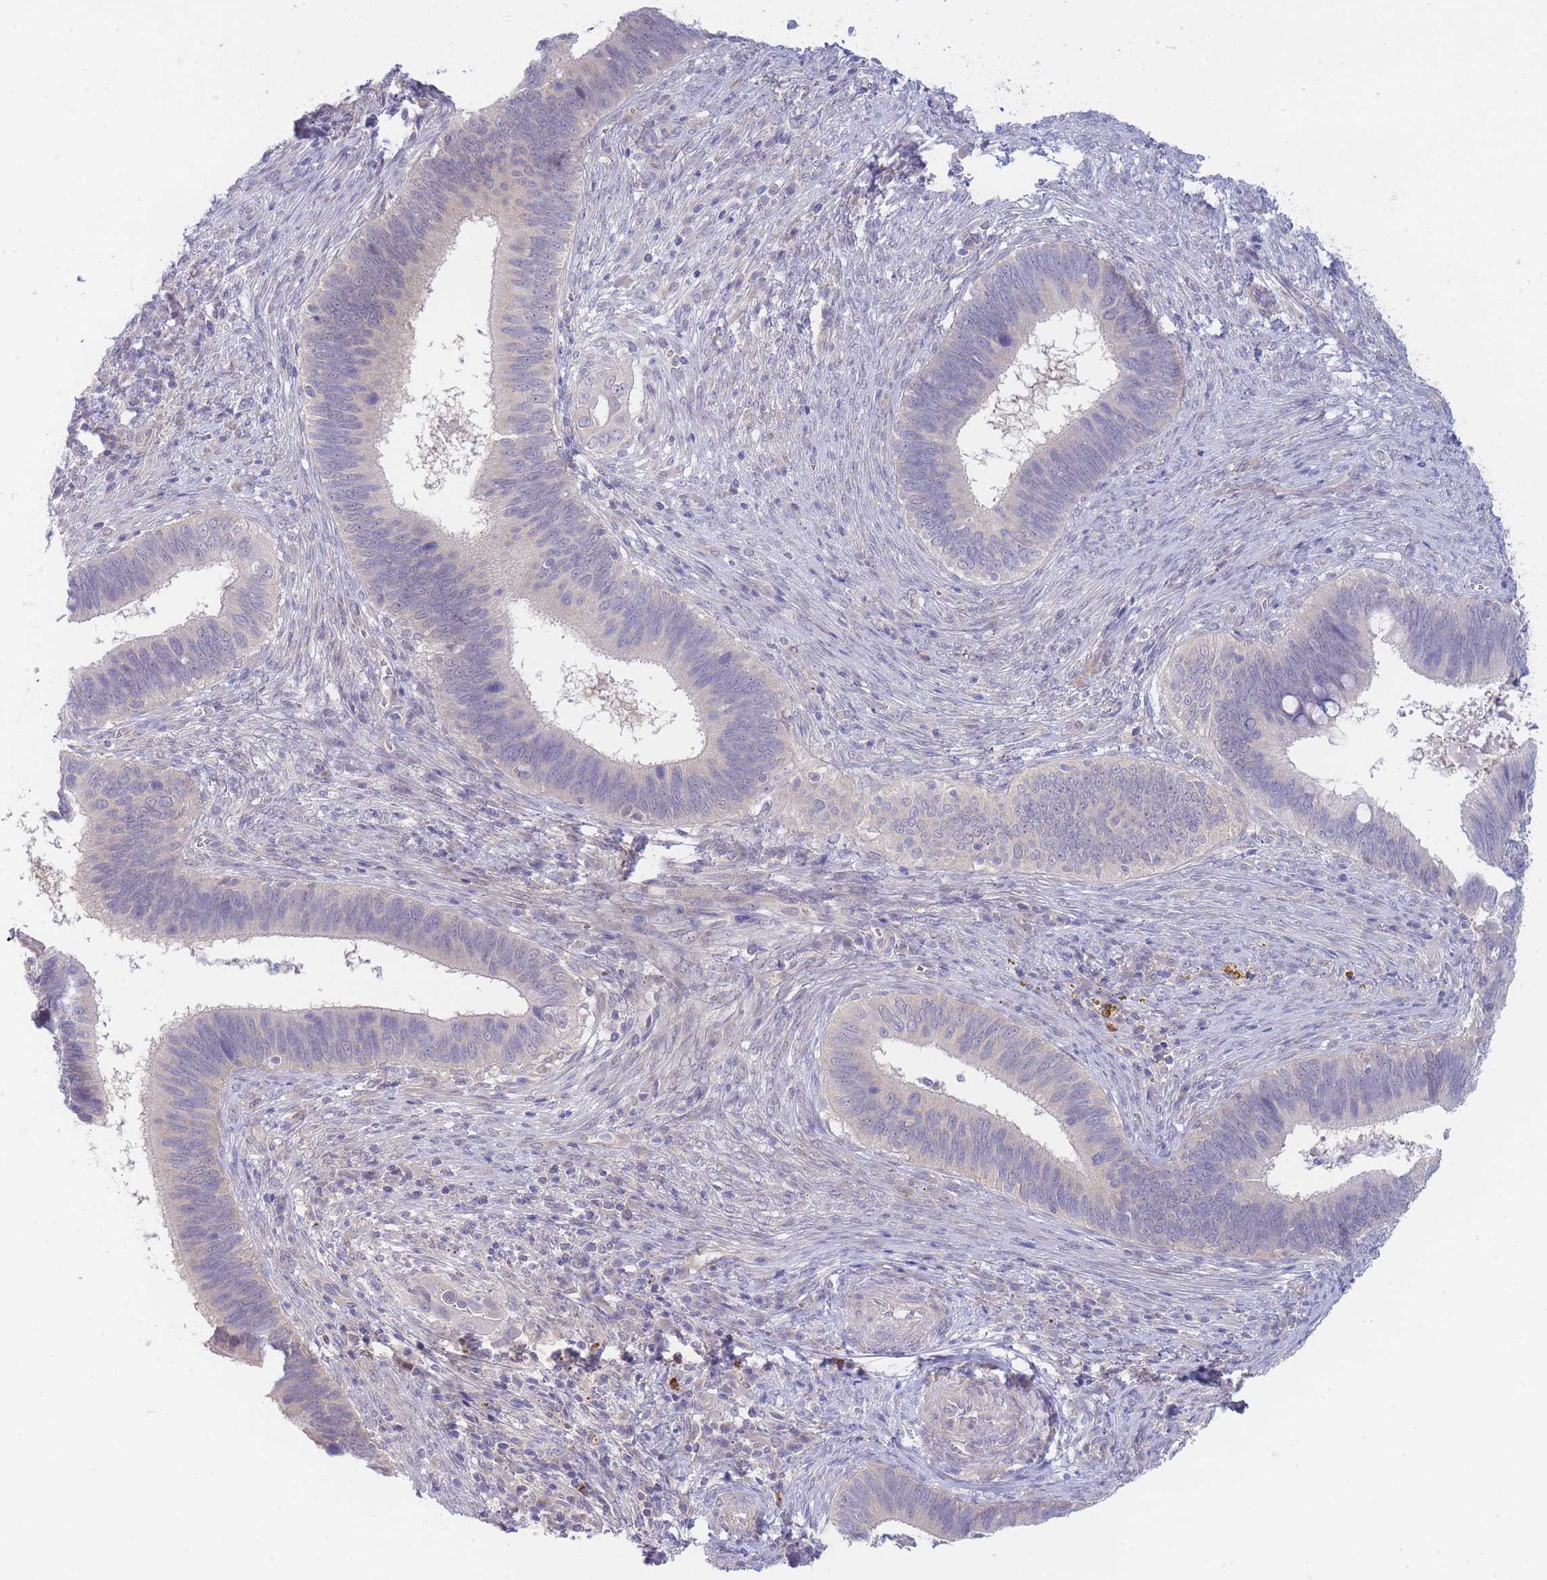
{"staining": {"intensity": "negative", "quantity": "none", "location": "none"}, "tissue": "cervical cancer", "cell_type": "Tumor cells", "image_type": "cancer", "snomed": [{"axis": "morphology", "description": "Adenocarcinoma, NOS"}, {"axis": "topography", "description": "Cervix"}], "caption": "There is no significant staining in tumor cells of cervical cancer (adenocarcinoma).", "gene": "SUGT1", "patient": {"sex": "female", "age": 42}}